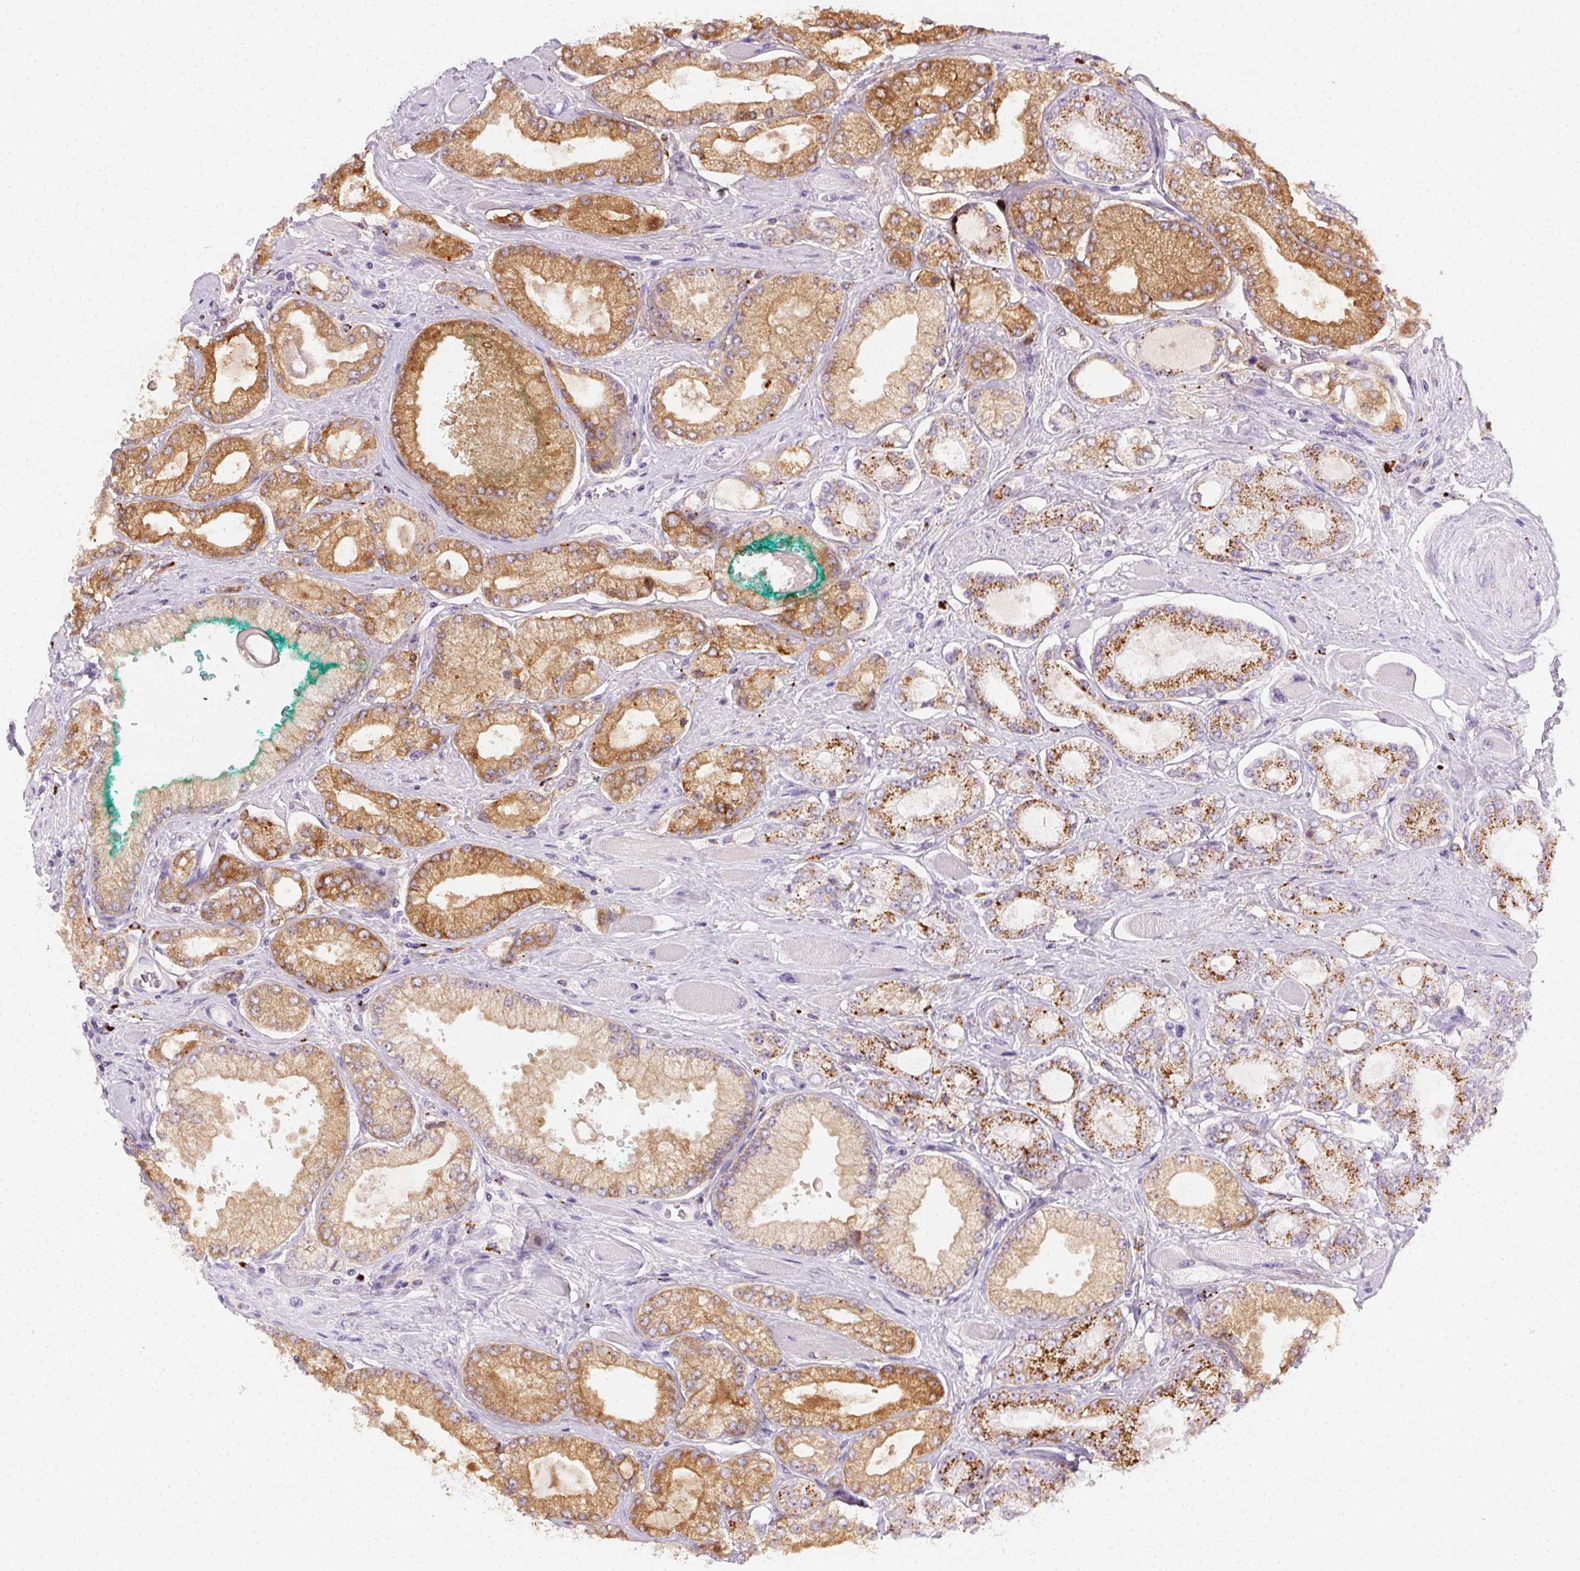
{"staining": {"intensity": "moderate", "quantity": ">75%", "location": "cytoplasmic/membranous"}, "tissue": "prostate cancer", "cell_type": "Tumor cells", "image_type": "cancer", "snomed": [{"axis": "morphology", "description": "Adenocarcinoma, High grade"}, {"axis": "topography", "description": "Prostate"}], "caption": "High-power microscopy captured an IHC photomicrograph of prostate cancer (high-grade adenocarcinoma), revealing moderate cytoplasmic/membranous expression in approximately >75% of tumor cells.", "gene": "SCPEP1", "patient": {"sex": "male", "age": 68}}